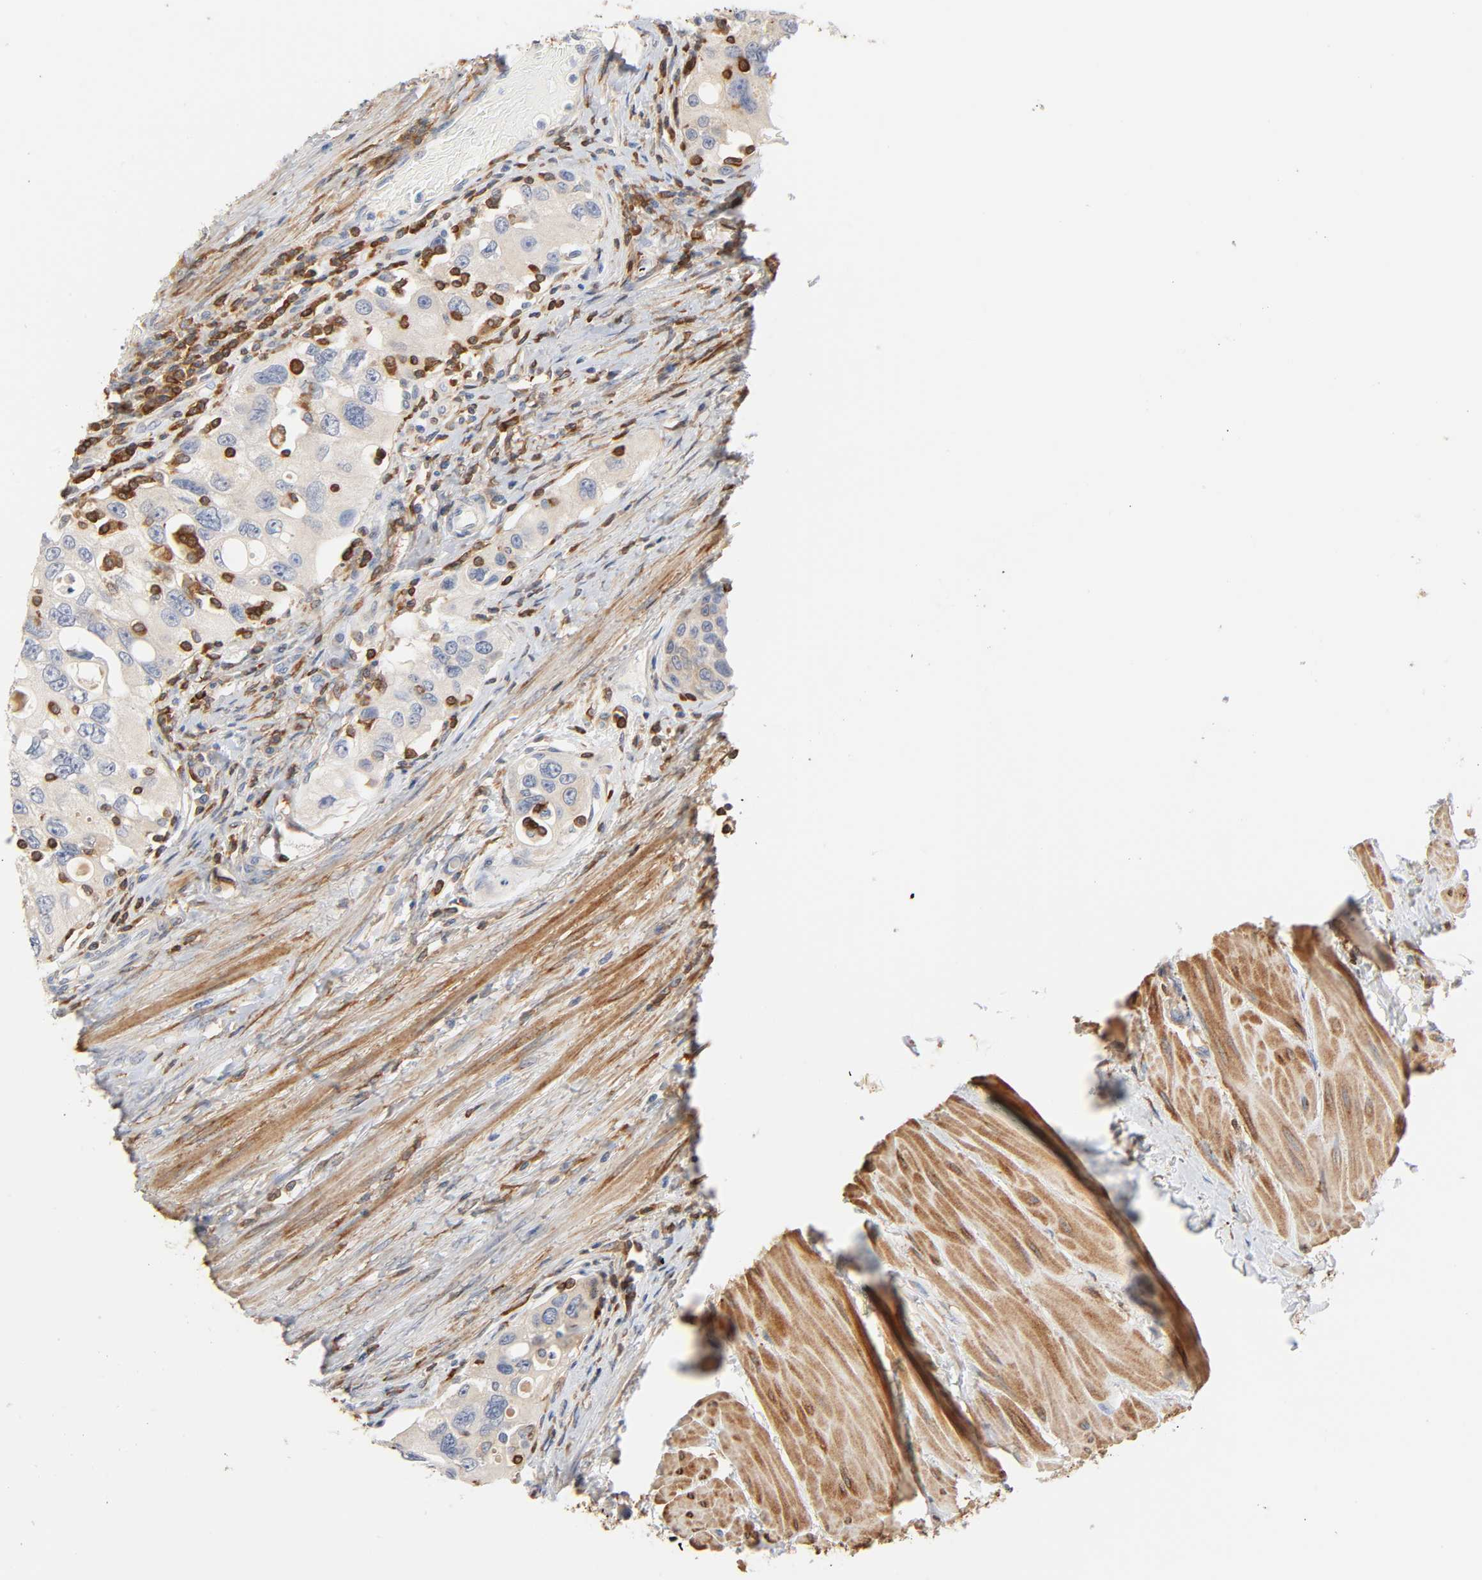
{"staining": {"intensity": "weak", "quantity": "25%-75%", "location": "cytoplasmic/membranous"}, "tissue": "urothelial cancer", "cell_type": "Tumor cells", "image_type": "cancer", "snomed": [{"axis": "morphology", "description": "Urothelial carcinoma, High grade"}, {"axis": "topography", "description": "Urinary bladder"}], "caption": "Urothelial carcinoma (high-grade) was stained to show a protein in brown. There is low levels of weak cytoplasmic/membranous expression in about 25%-75% of tumor cells. (DAB IHC with brightfield microscopy, high magnification).", "gene": "BIN1", "patient": {"sex": "female", "age": 56}}